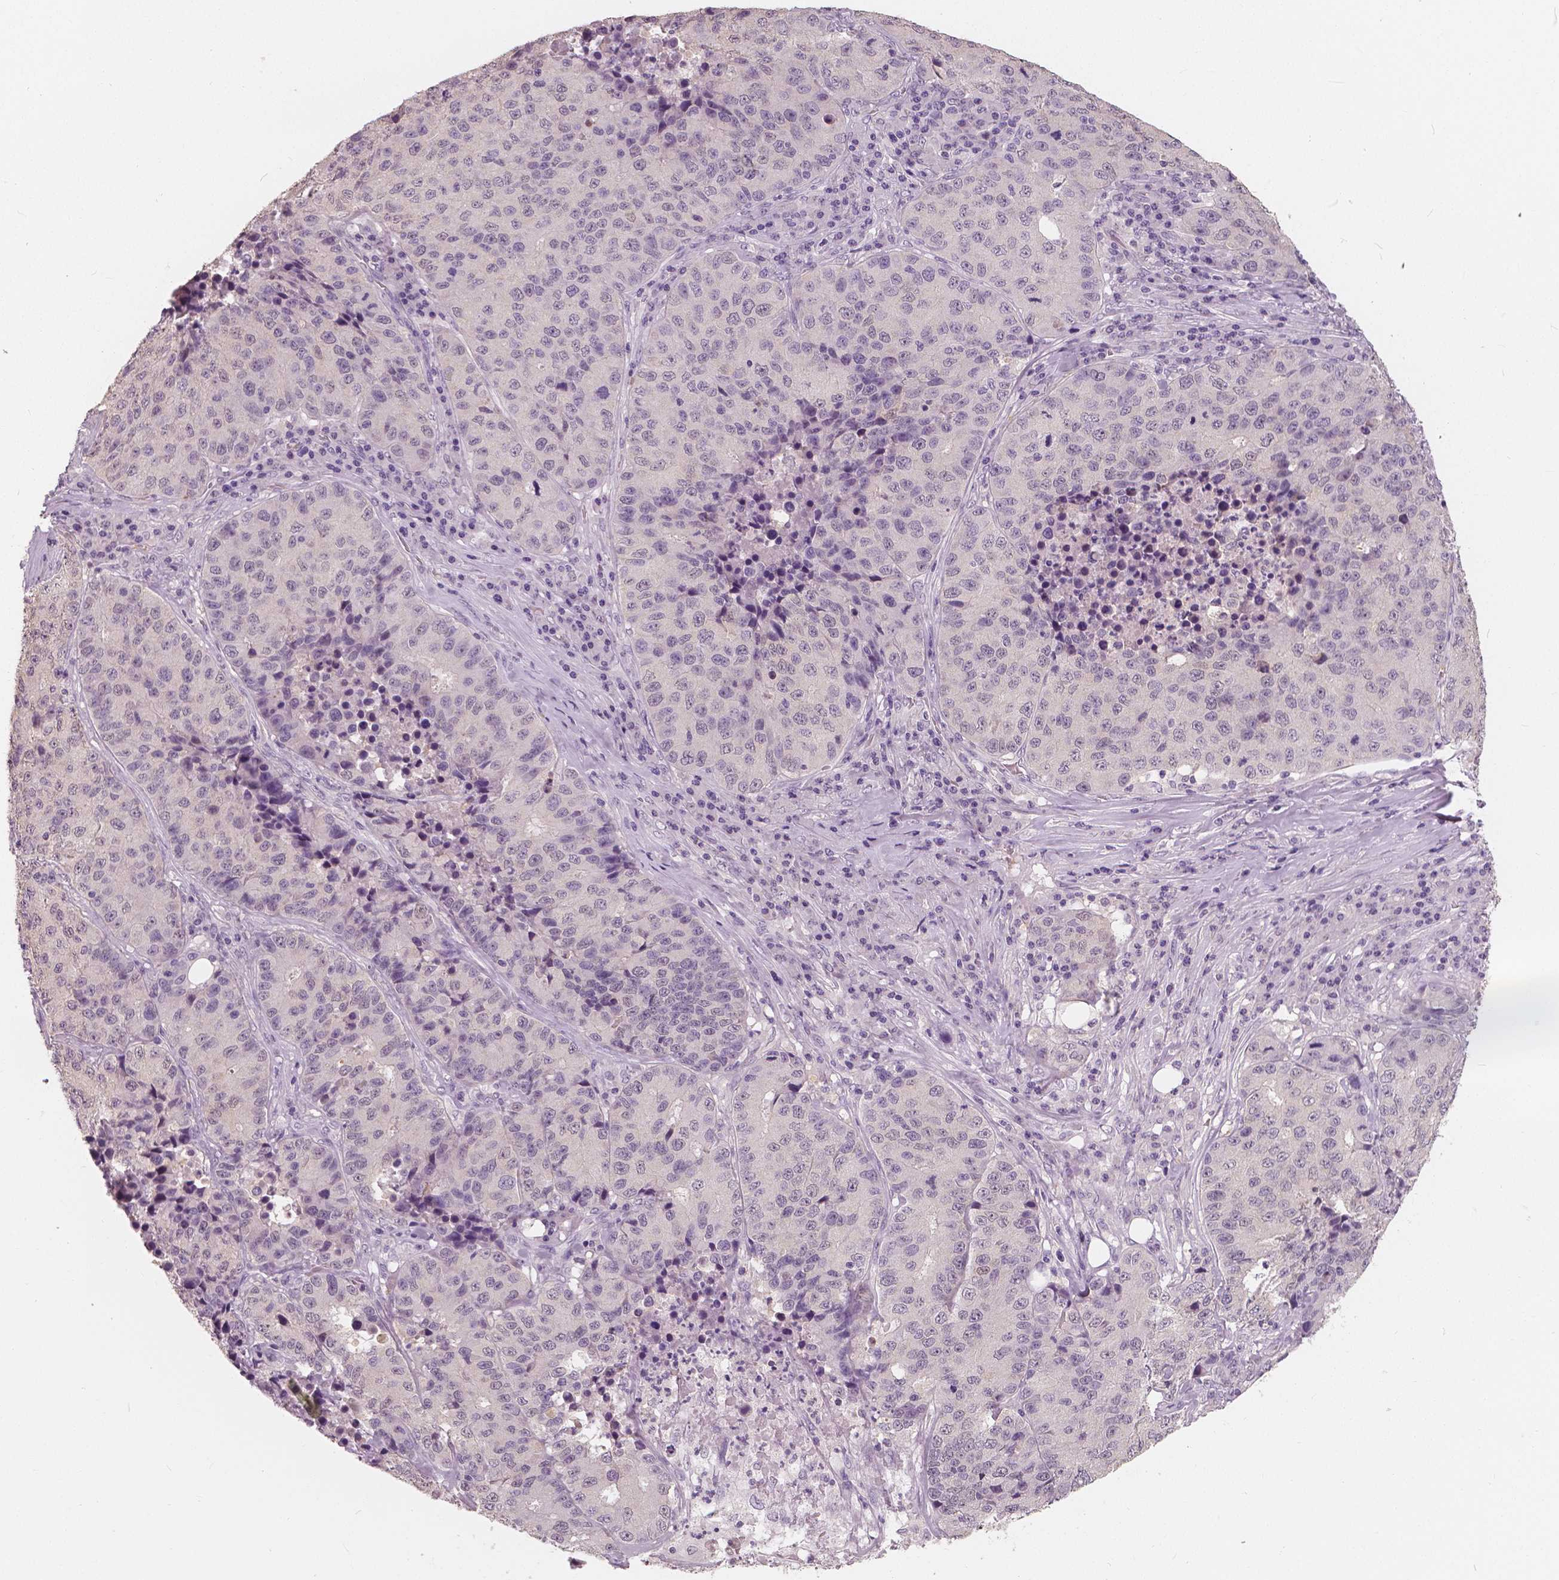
{"staining": {"intensity": "negative", "quantity": "none", "location": "none"}, "tissue": "stomach cancer", "cell_type": "Tumor cells", "image_type": "cancer", "snomed": [{"axis": "morphology", "description": "Adenocarcinoma, NOS"}, {"axis": "topography", "description": "Stomach"}], "caption": "The immunohistochemistry (IHC) histopathology image has no significant positivity in tumor cells of adenocarcinoma (stomach) tissue. The staining is performed using DAB (3,3'-diaminobenzidine) brown chromogen with nuclei counter-stained in using hematoxylin.", "gene": "SAT2", "patient": {"sex": "male", "age": 71}}